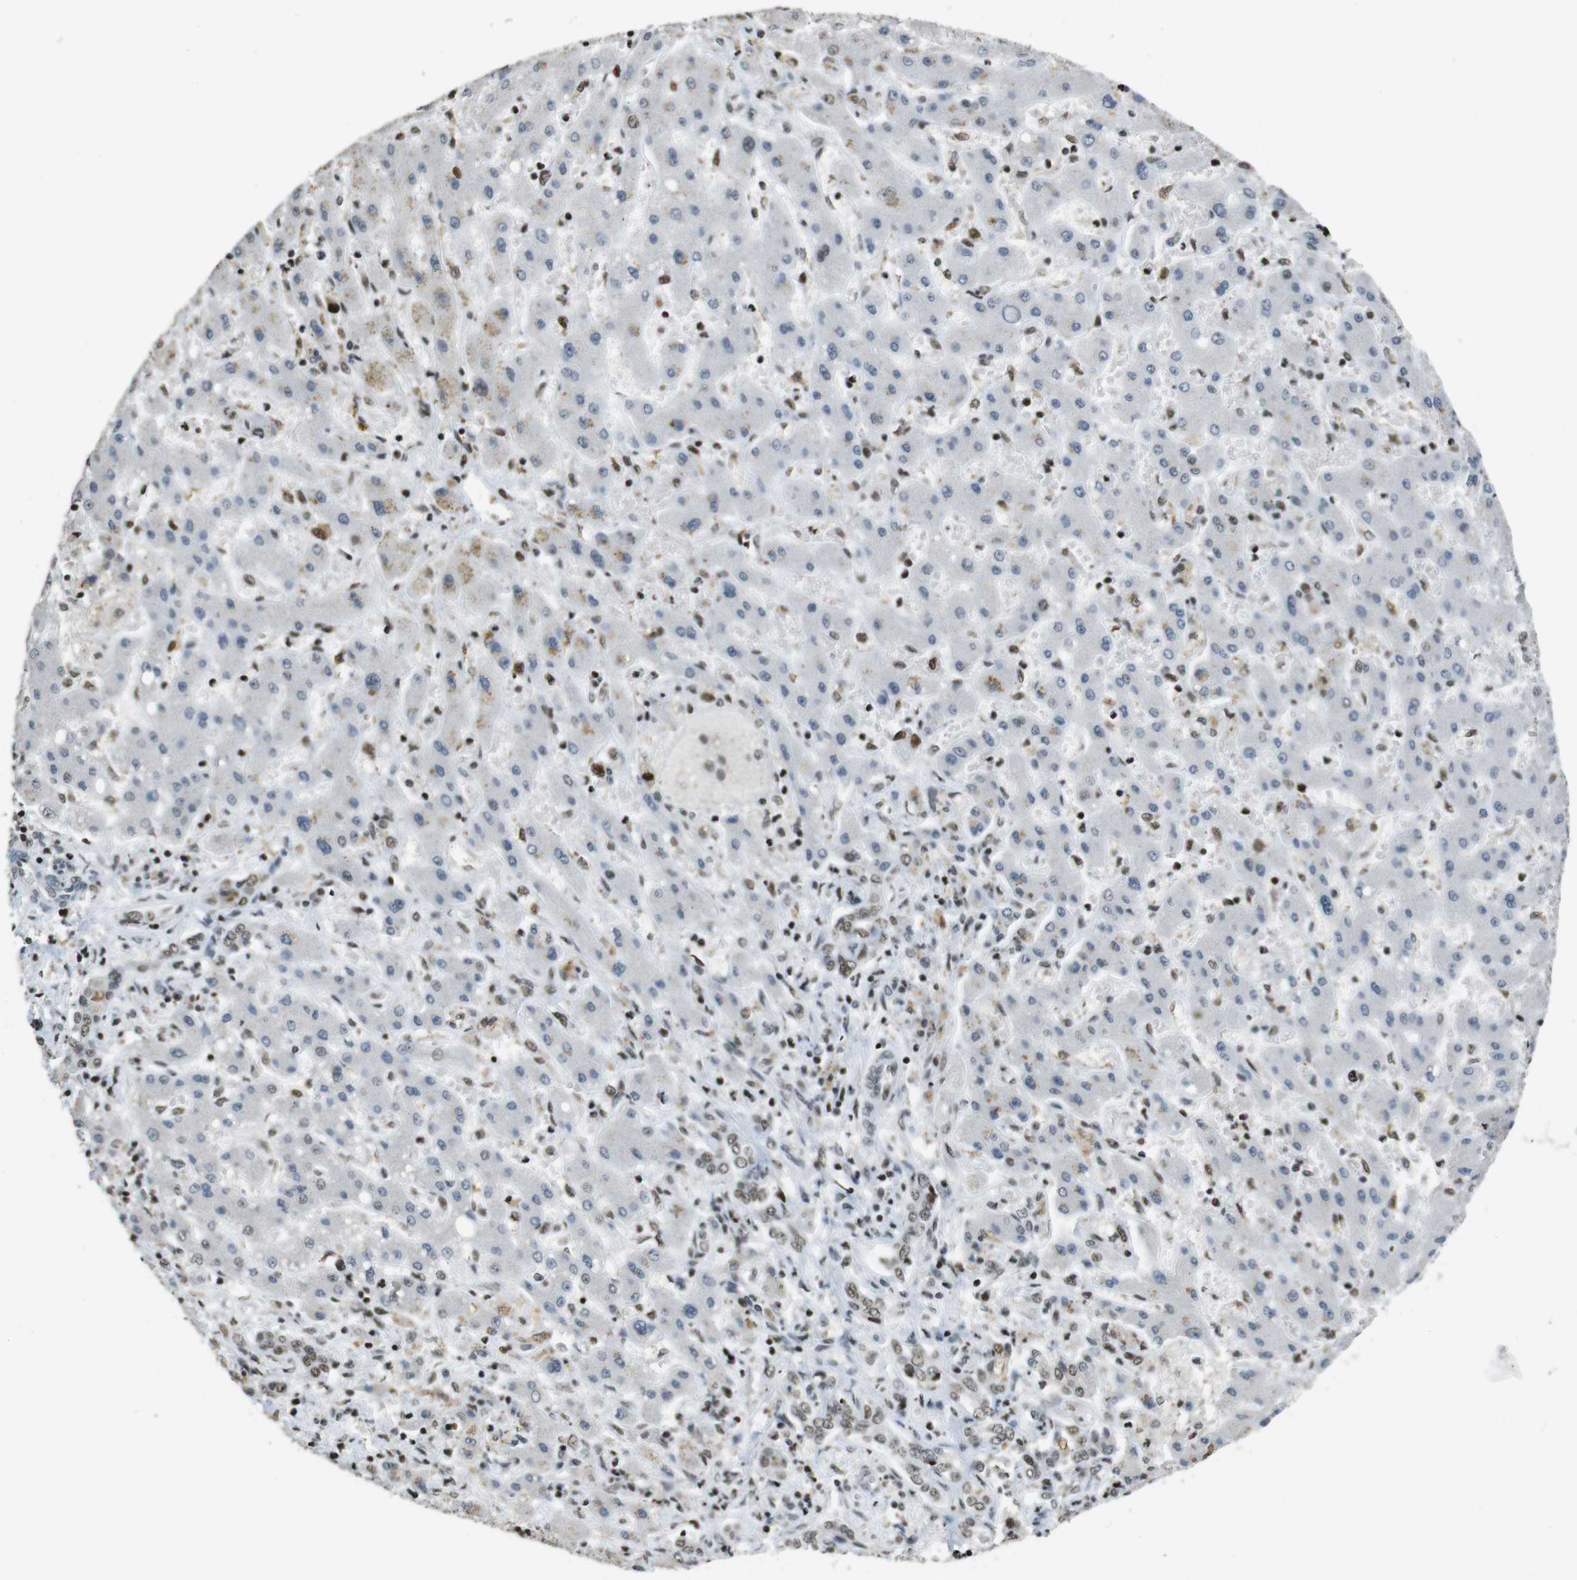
{"staining": {"intensity": "weak", "quantity": ">75%", "location": "nuclear"}, "tissue": "liver cancer", "cell_type": "Tumor cells", "image_type": "cancer", "snomed": [{"axis": "morphology", "description": "Cholangiocarcinoma"}, {"axis": "topography", "description": "Liver"}], "caption": "IHC (DAB (3,3'-diaminobenzidine)) staining of human liver cholangiocarcinoma shows weak nuclear protein staining in about >75% of tumor cells. (DAB = brown stain, brightfield microscopy at high magnification).", "gene": "CSNK2B", "patient": {"sex": "male", "age": 50}}